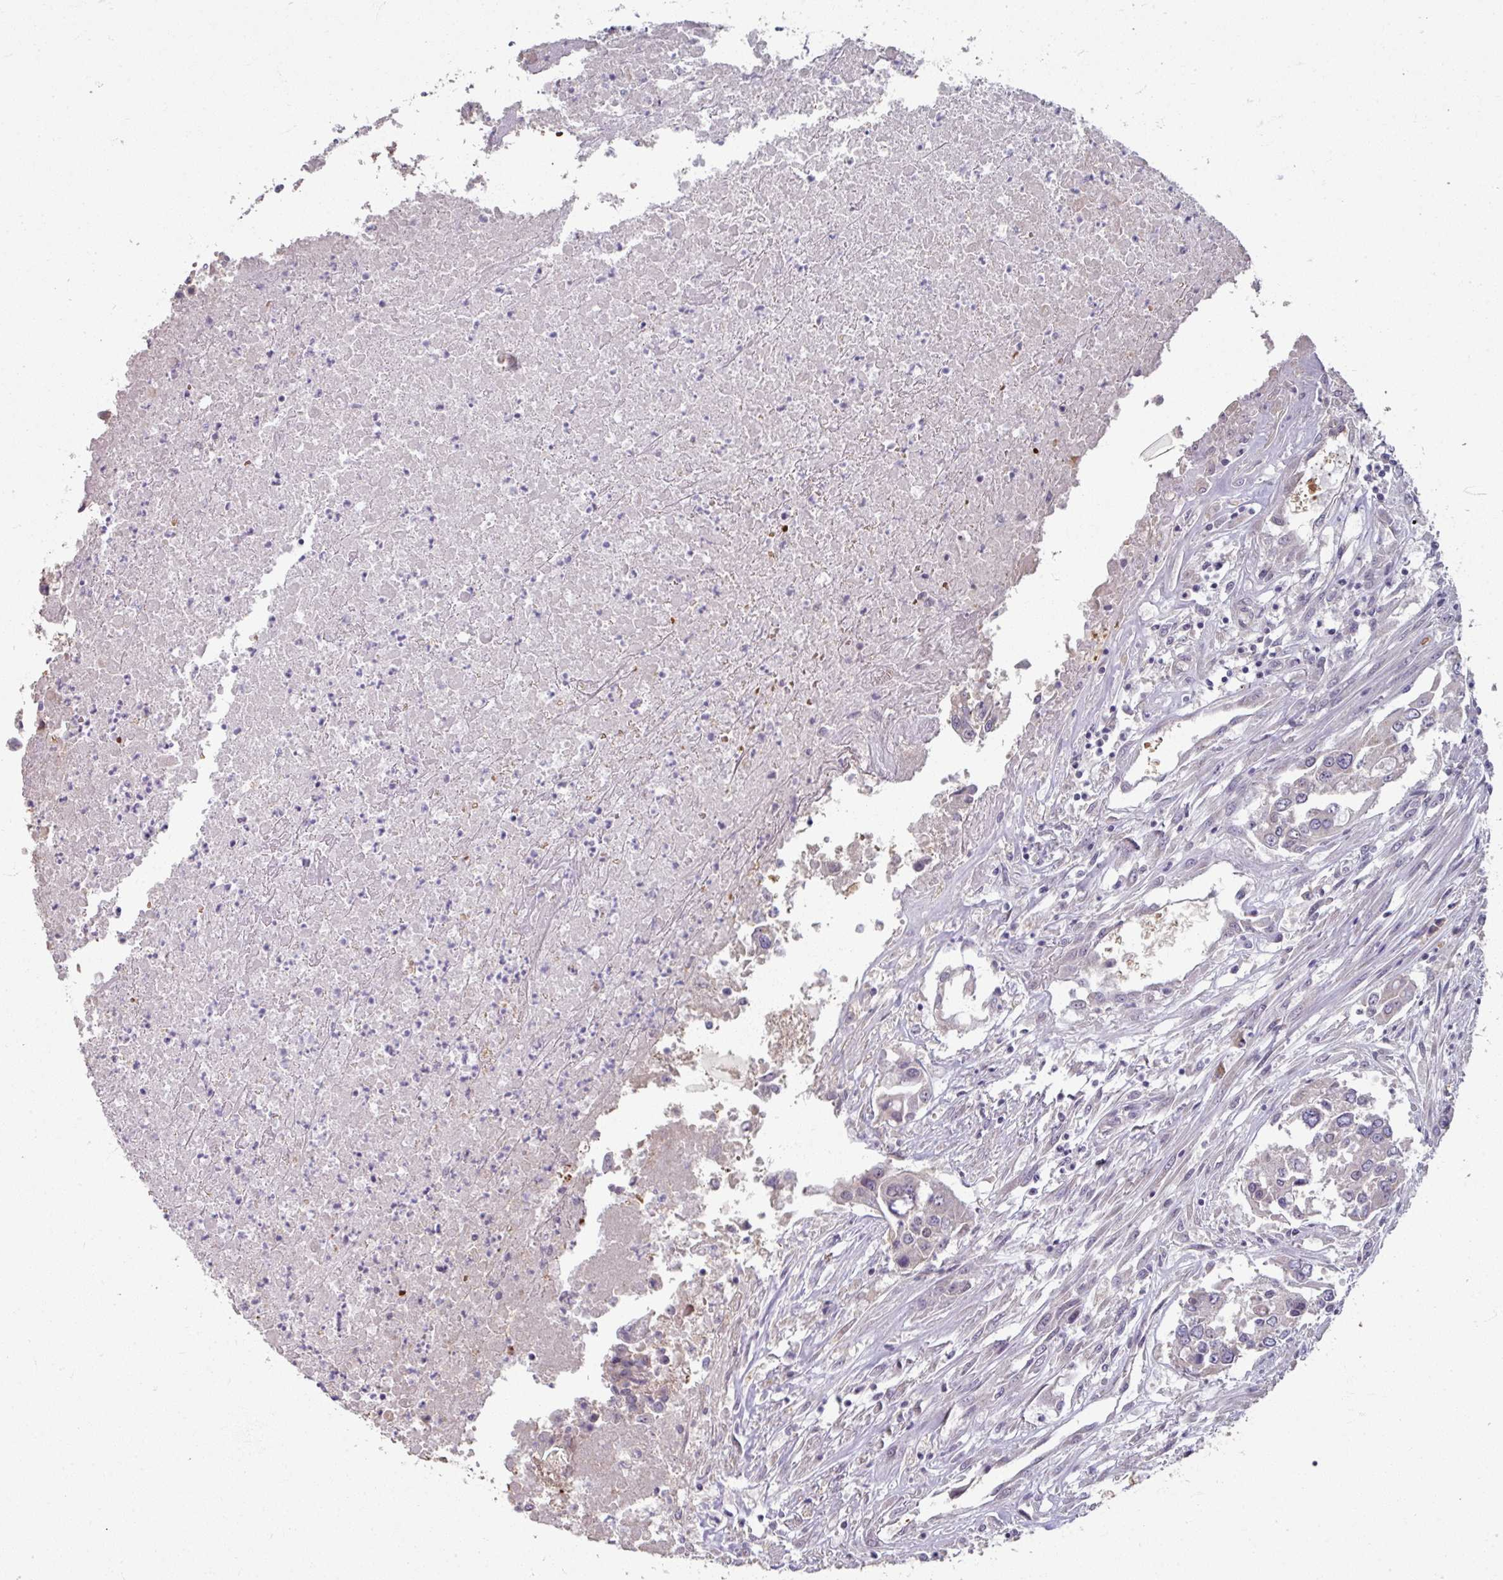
{"staining": {"intensity": "weak", "quantity": "25%-75%", "location": "cytoplasmic/membranous"}, "tissue": "colorectal cancer", "cell_type": "Tumor cells", "image_type": "cancer", "snomed": [{"axis": "morphology", "description": "Adenocarcinoma, NOS"}, {"axis": "topography", "description": "Colon"}], "caption": "A micrograph of adenocarcinoma (colorectal) stained for a protein exhibits weak cytoplasmic/membranous brown staining in tumor cells. Using DAB (3,3'-diaminobenzidine) (brown) and hematoxylin (blue) stains, captured at high magnification using brightfield microscopy.", "gene": "KMT5C", "patient": {"sex": "male", "age": 77}}